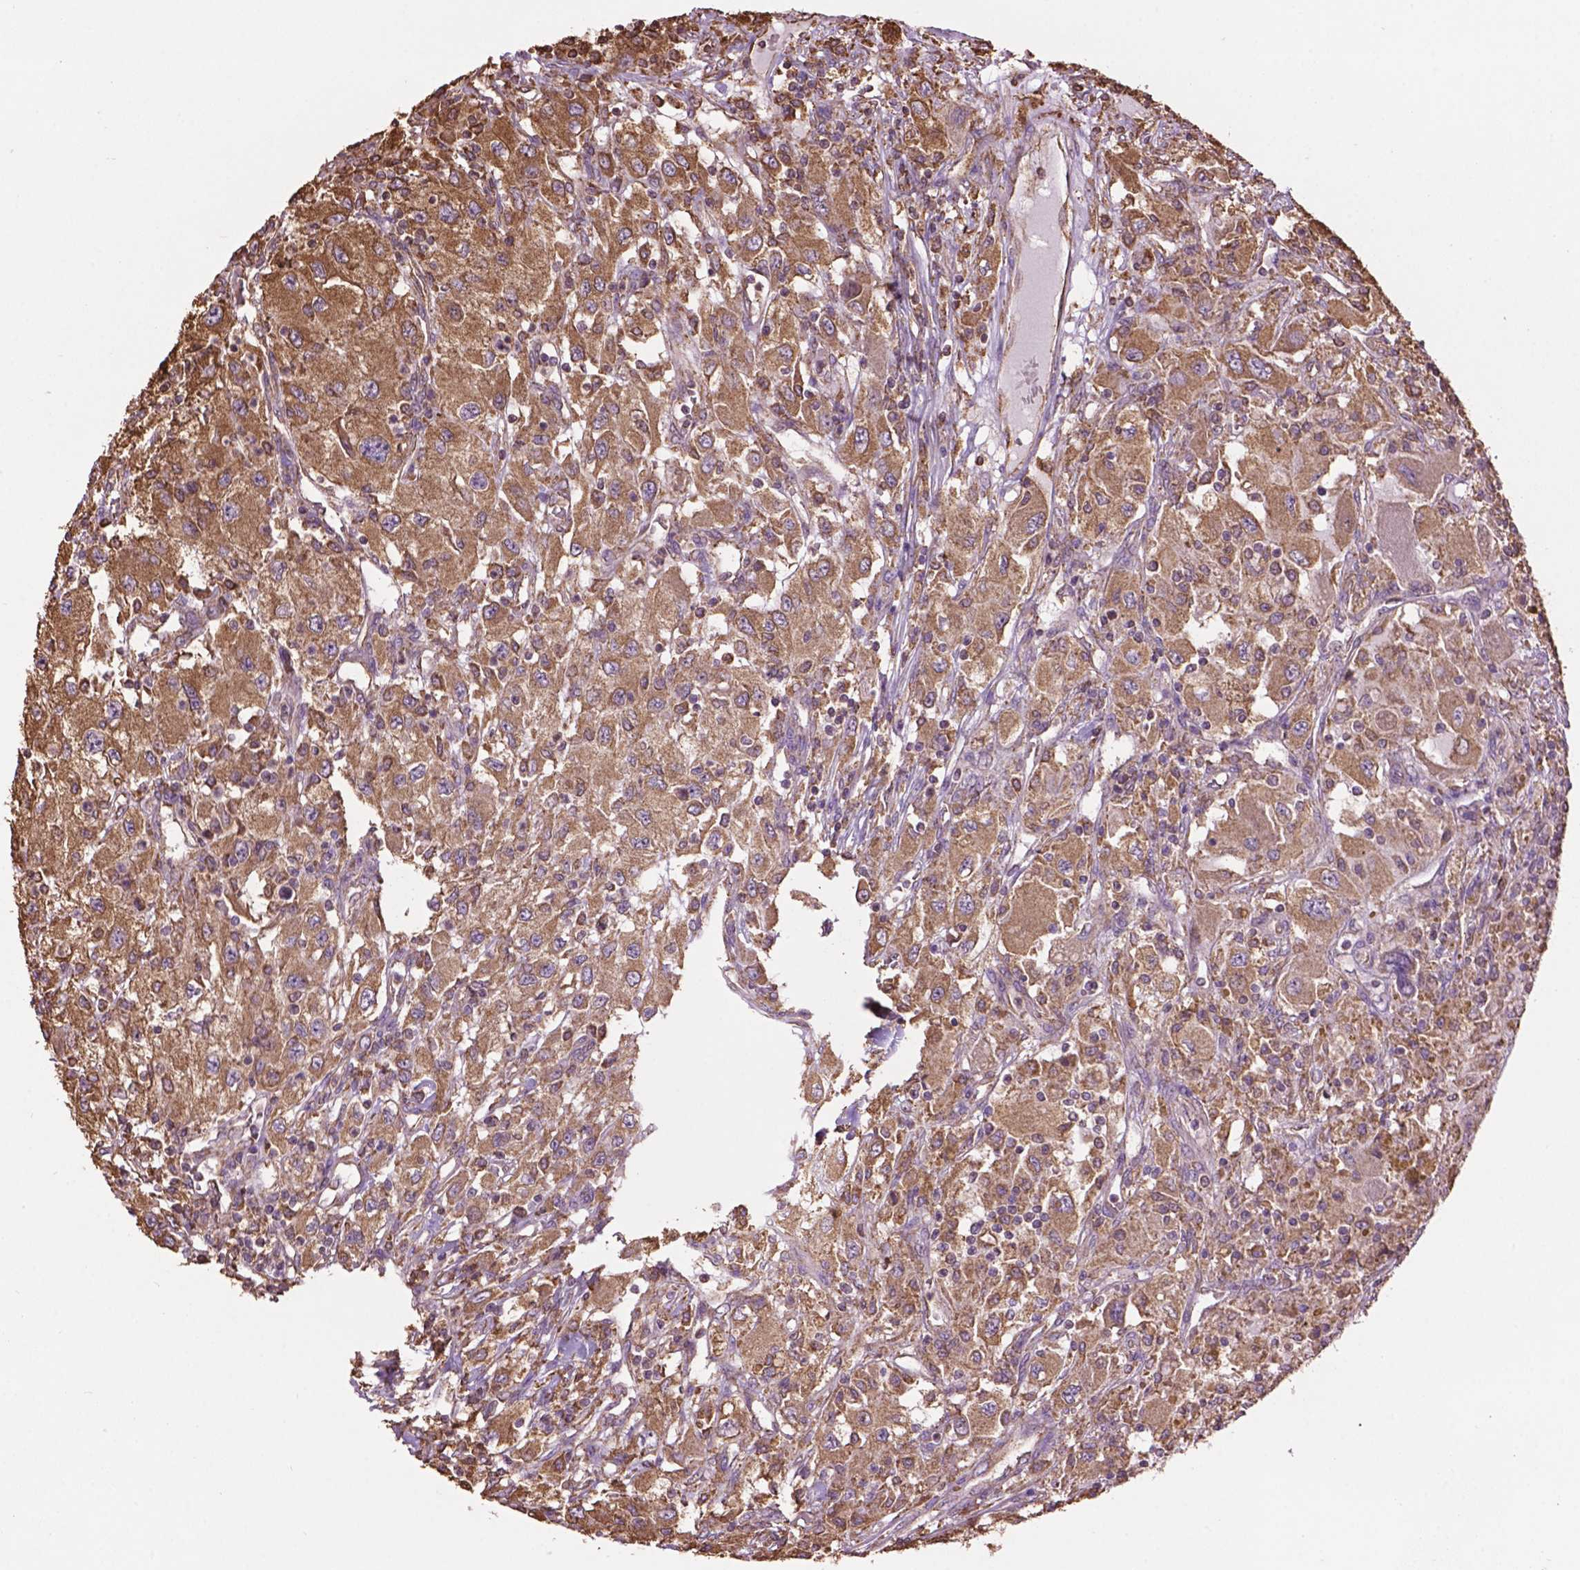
{"staining": {"intensity": "moderate", "quantity": ">75%", "location": "cytoplasmic/membranous"}, "tissue": "renal cancer", "cell_type": "Tumor cells", "image_type": "cancer", "snomed": [{"axis": "morphology", "description": "Adenocarcinoma, NOS"}, {"axis": "topography", "description": "Kidney"}], "caption": "IHC (DAB (3,3'-diaminobenzidine)) staining of human renal adenocarcinoma displays moderate cytoplasmic/membranous protein staining in about >75% of tumor cells.", "gene": "PPP2R5E", "patient": {"sex": "female", "age": 67}}